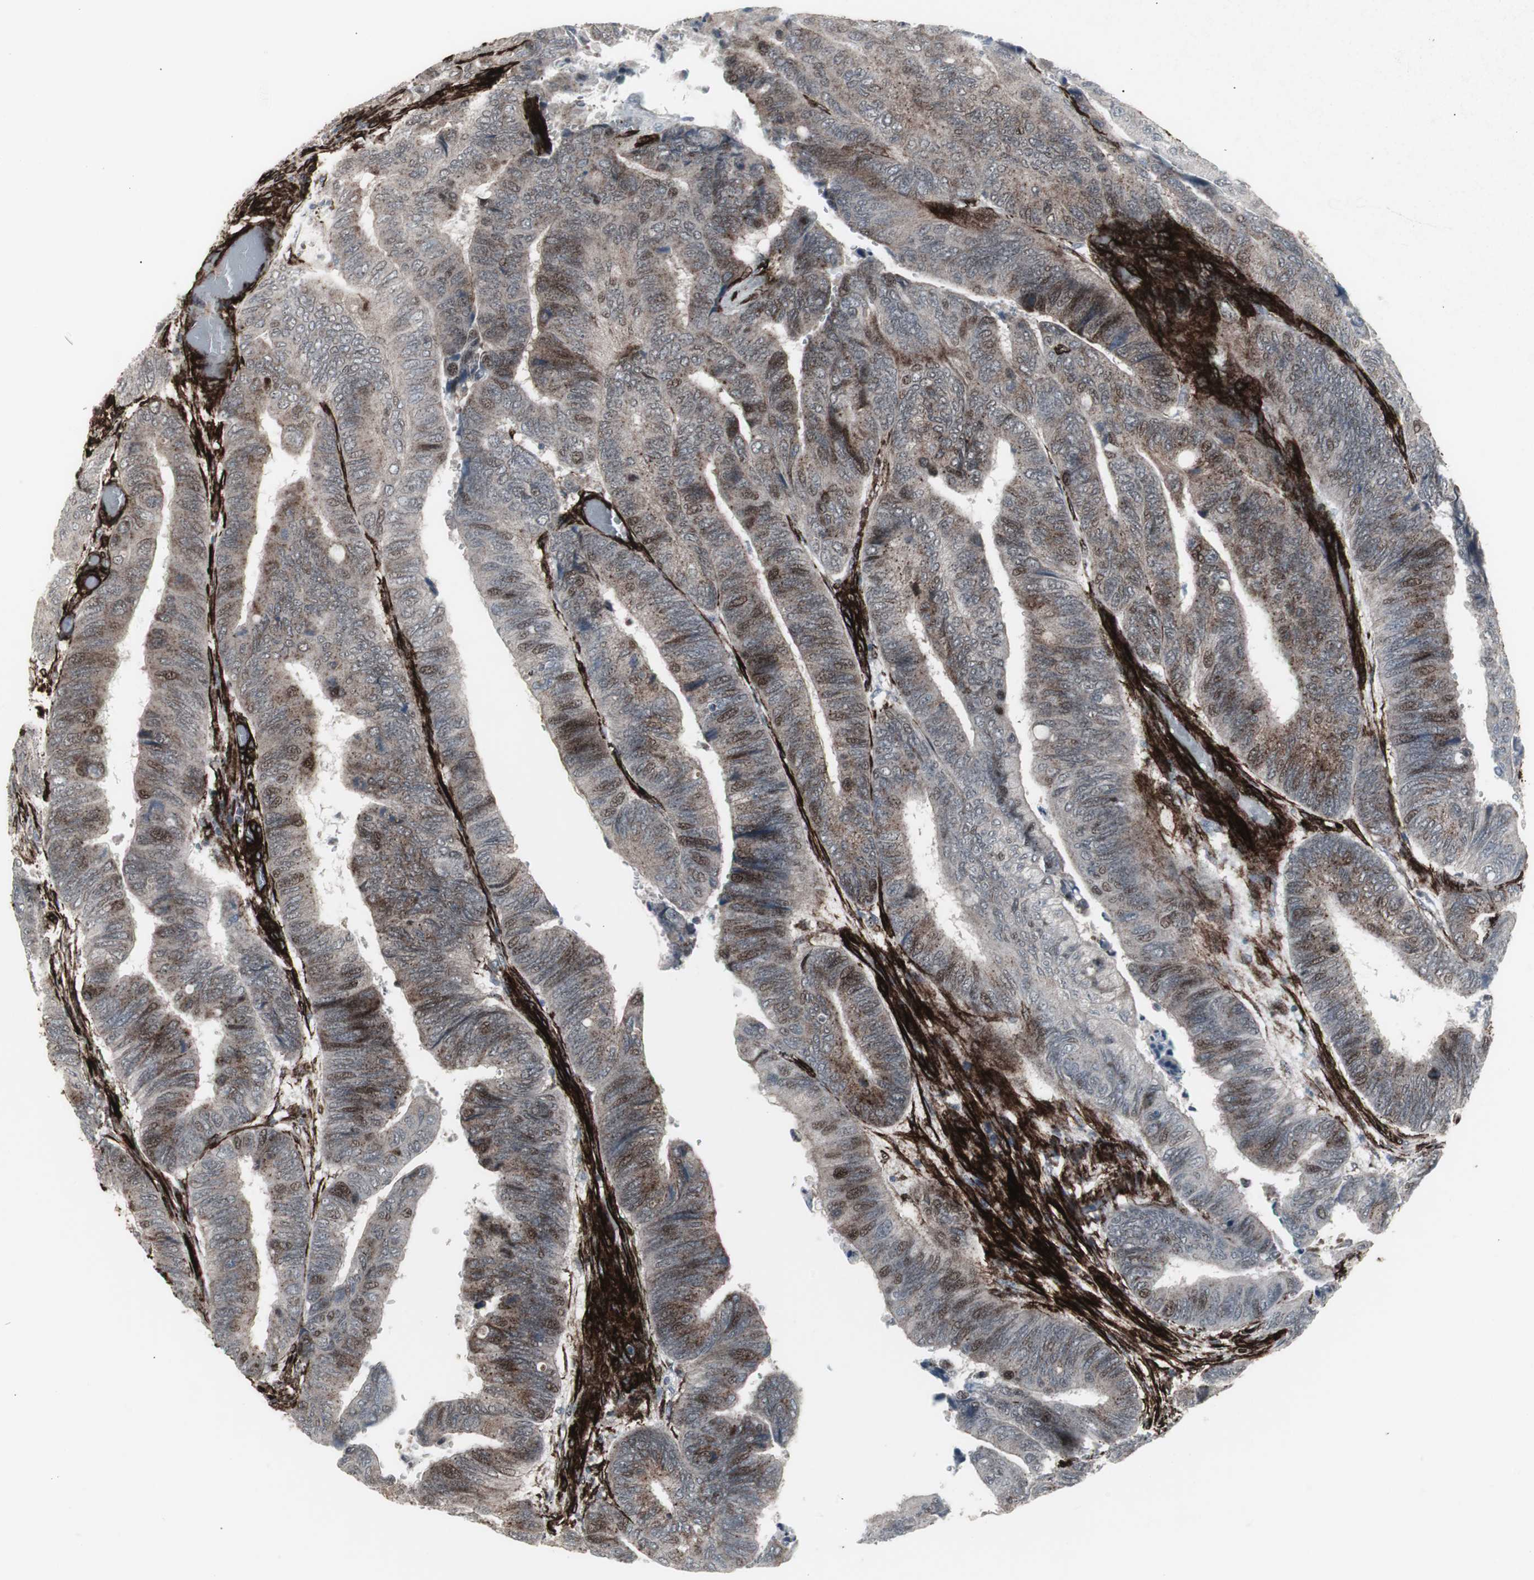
{"staining": {"intensity": "moderate", "quantity": "<25%", "location": "cytoplasmic/membranous,nuclear"}, "tissue": "colorectal cancer", "cell_type": "Tumor cells", "image_type": "cancer", "snomed": [{"axis": "morphology", "description": "Normal tissue, NOS"}, {"axis": "morphology", "description": "Adenocarcinoma, NOS"}, {"axis": "topography", "description": "Rectum"}, {"axis": "topography", "description": "Peripheral nerve tissue"}], "caption": "A high-resolution image shows IHC staining of colorectal adenocarcinoma, which shows moderate cytoplasmic/membranous and nuclear expression in approximately <25% of tumor cells. (Brightfield microscopy of DAB IHC at high magnification).", "gene": "PDGFA", "patient": {"sex": "male", "age": 92}}